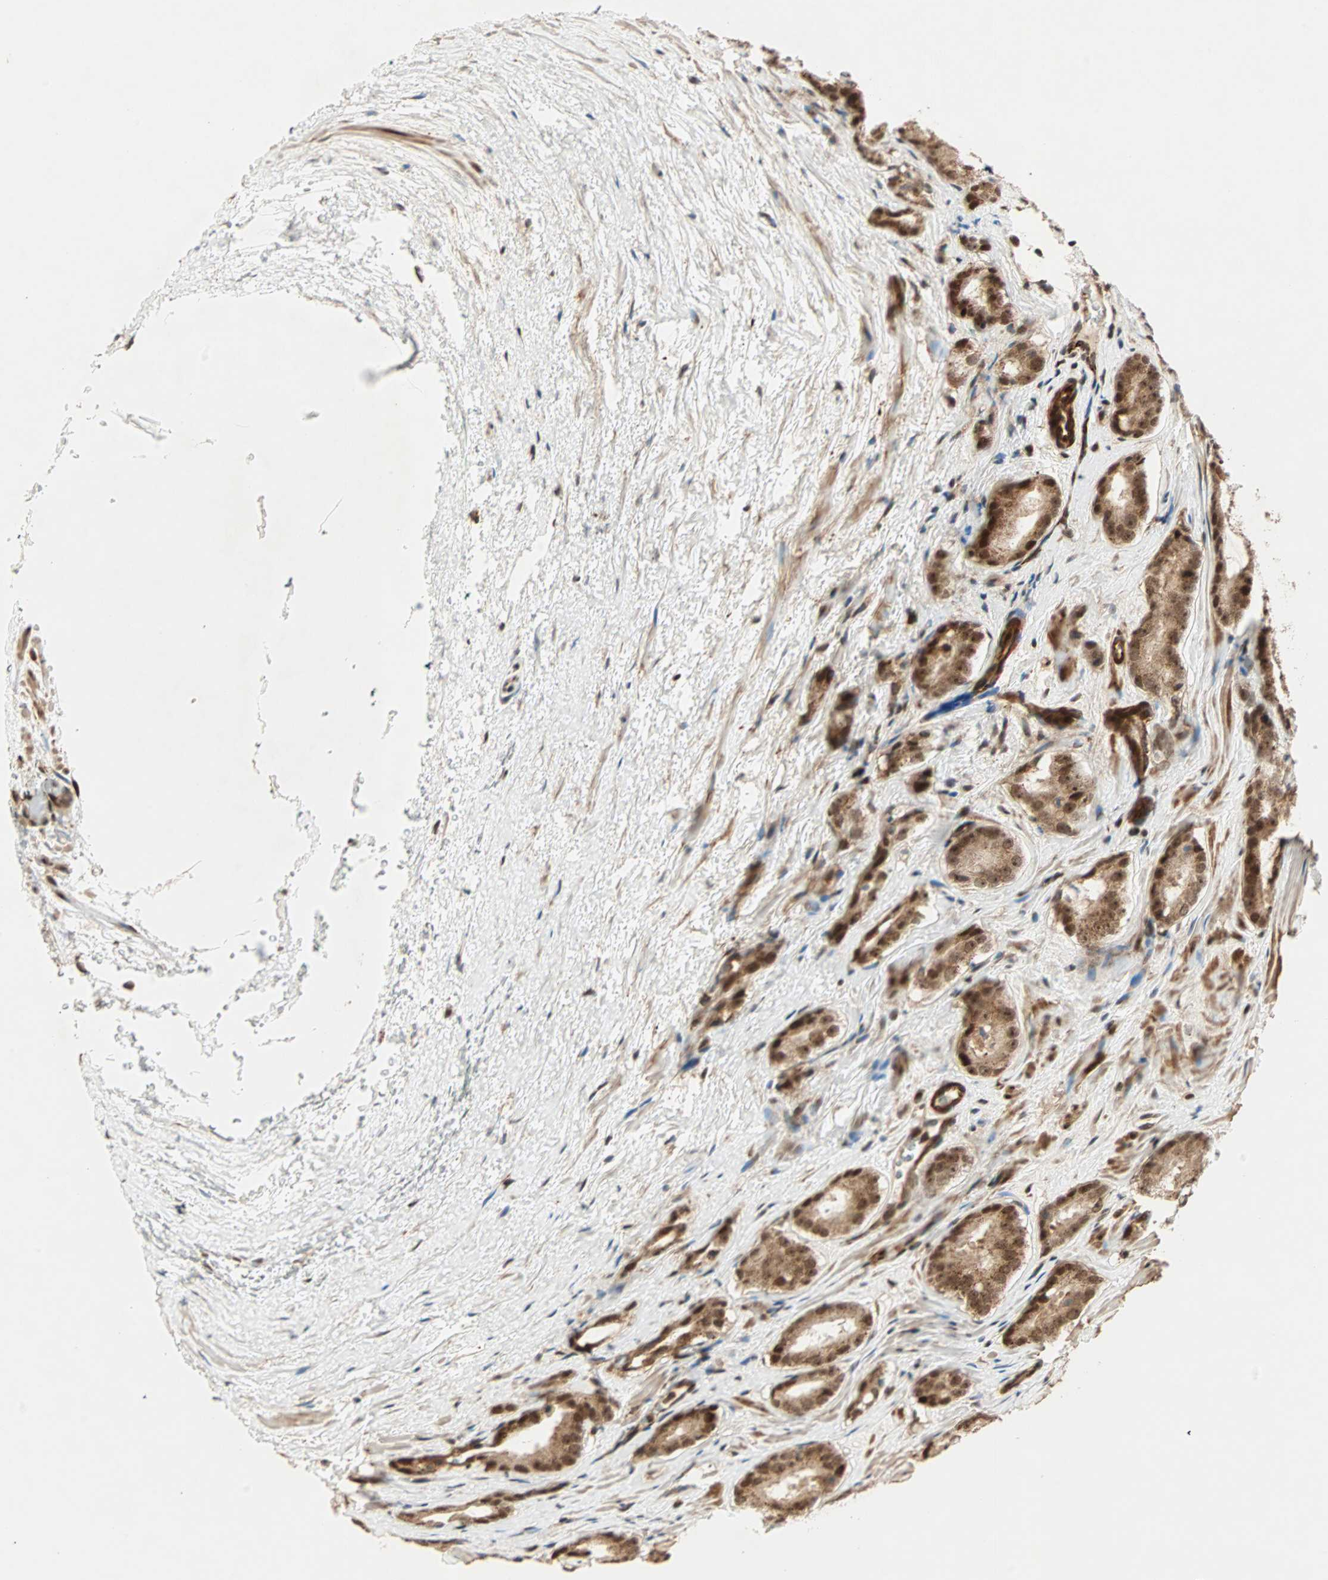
{"staining": {"intensity": "strong", "quantity": ">75%", "location": "cytoplasmic/membranous,nuclear"}, "tissue": "prostate cancer", "cell_type": "Tumor cells", "image_type": "cancer", "snomed": [{"axis": "morphology", "description": "Adenocarcinoma, High grade"}, {"axis": "topography", "description": "Prostate"}], "caption": "The photomicrograph demonstrates staining of prostate cancer (adenocarcinoma (high-grade)), revealing strong cytoplasmic/membranous and nuclear protein staining (brown color) within tumor cells. (brown staining indicates protein expression, while blue staining denotes nuclei).", "gene": "ZBED9", "patient": {"sex": "male", "age": 64}}